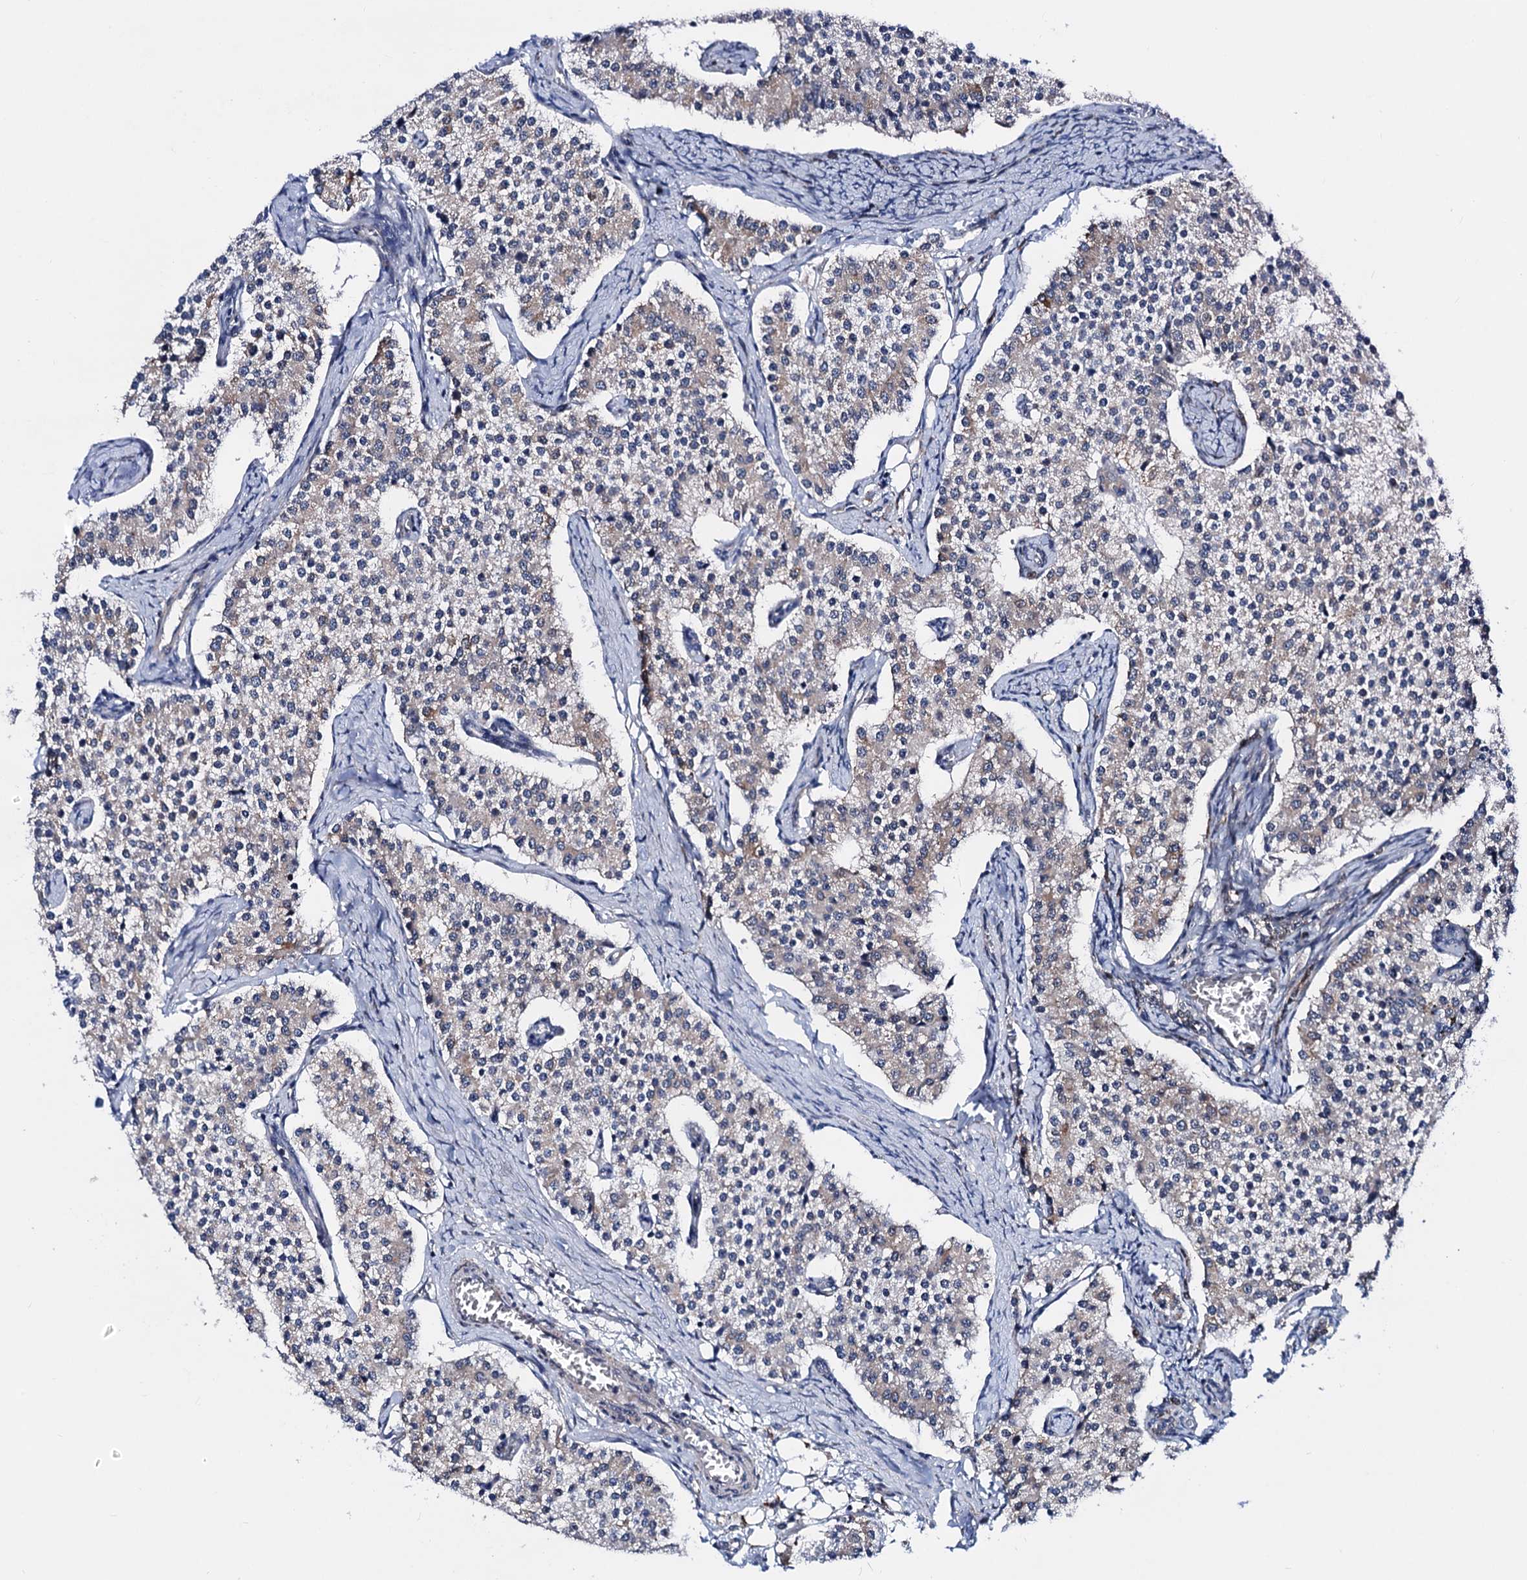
{"staining": {"intensity": "moderate", "quantity": "25%-75%", "location": "cytoplasmic/membranous"}, "tissue": "carcinoid", "cell_type": "Tumor cells", "image_type": "cancer", "snomed": [{"axis": "morphology", "description": "Carcinoid, malignant, NOS"}, {"axis": "topography", "description": "Colon"}], "caption": "Tumor cells show medium levels of moderate cytoplasmic/membranous positivity in about 25%-75% of cells in carcinoid. (brown staining indicates protein expression, while blue staining denotes nuclei).", "gene": "COA4", "patient": {"sex": "female", "age": 52}}